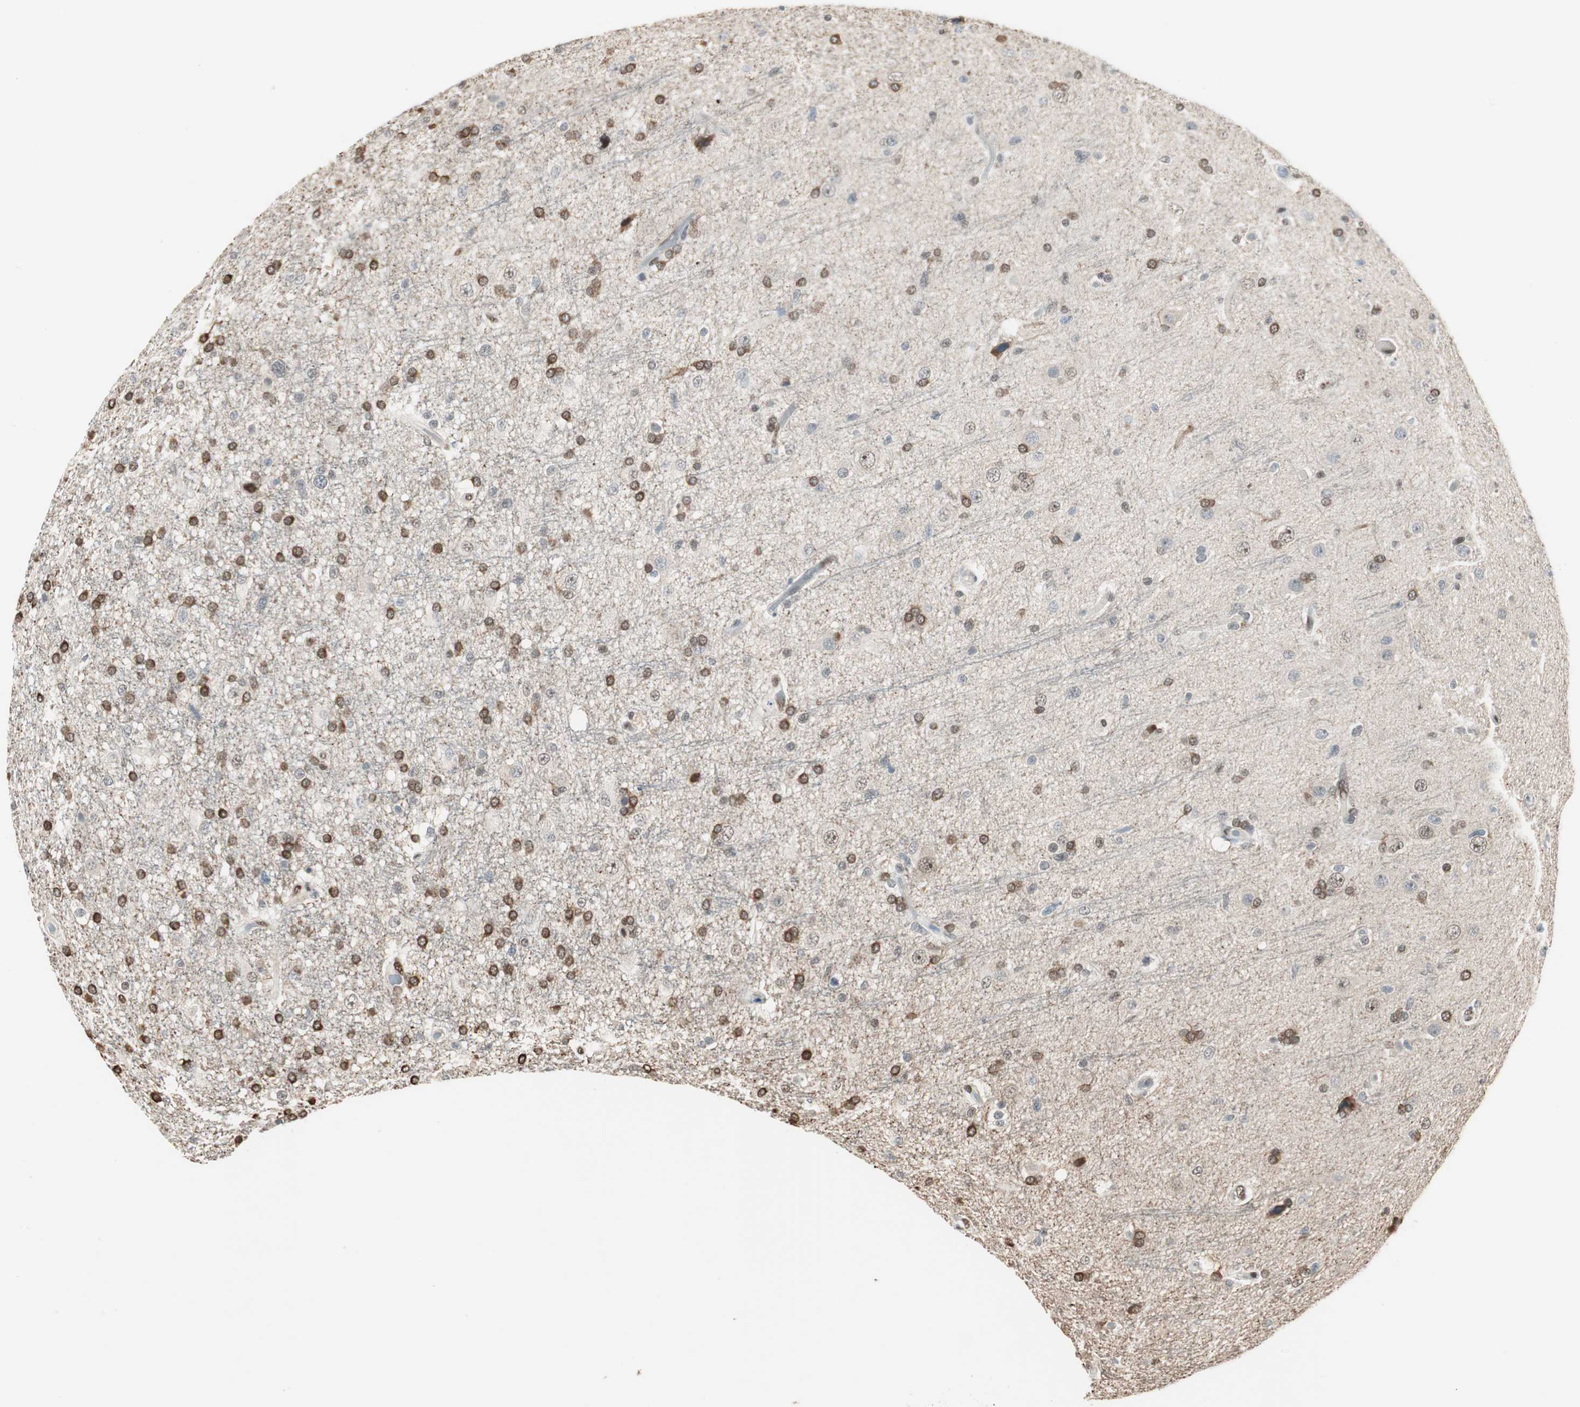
{"staining": {"intensity": "moderate", "quantity": ">75%", "location": "nuclear"}, "tissue": "glioma", "cell_type": "Tumor cells", "image_type": "cancer", "snomed": [{"axis": "morphology", "description": "Glioma, malignant, High grade"}, {"axis": "topography", "description": "Brain"}], "caption": "DAB immunohistochemical staining of glioma reveals moderate nuclear protein positivity in approximately >75% of tumor cells.", "gene": "ZBTB17", "patient": {"sex": "male", "age": 33}}